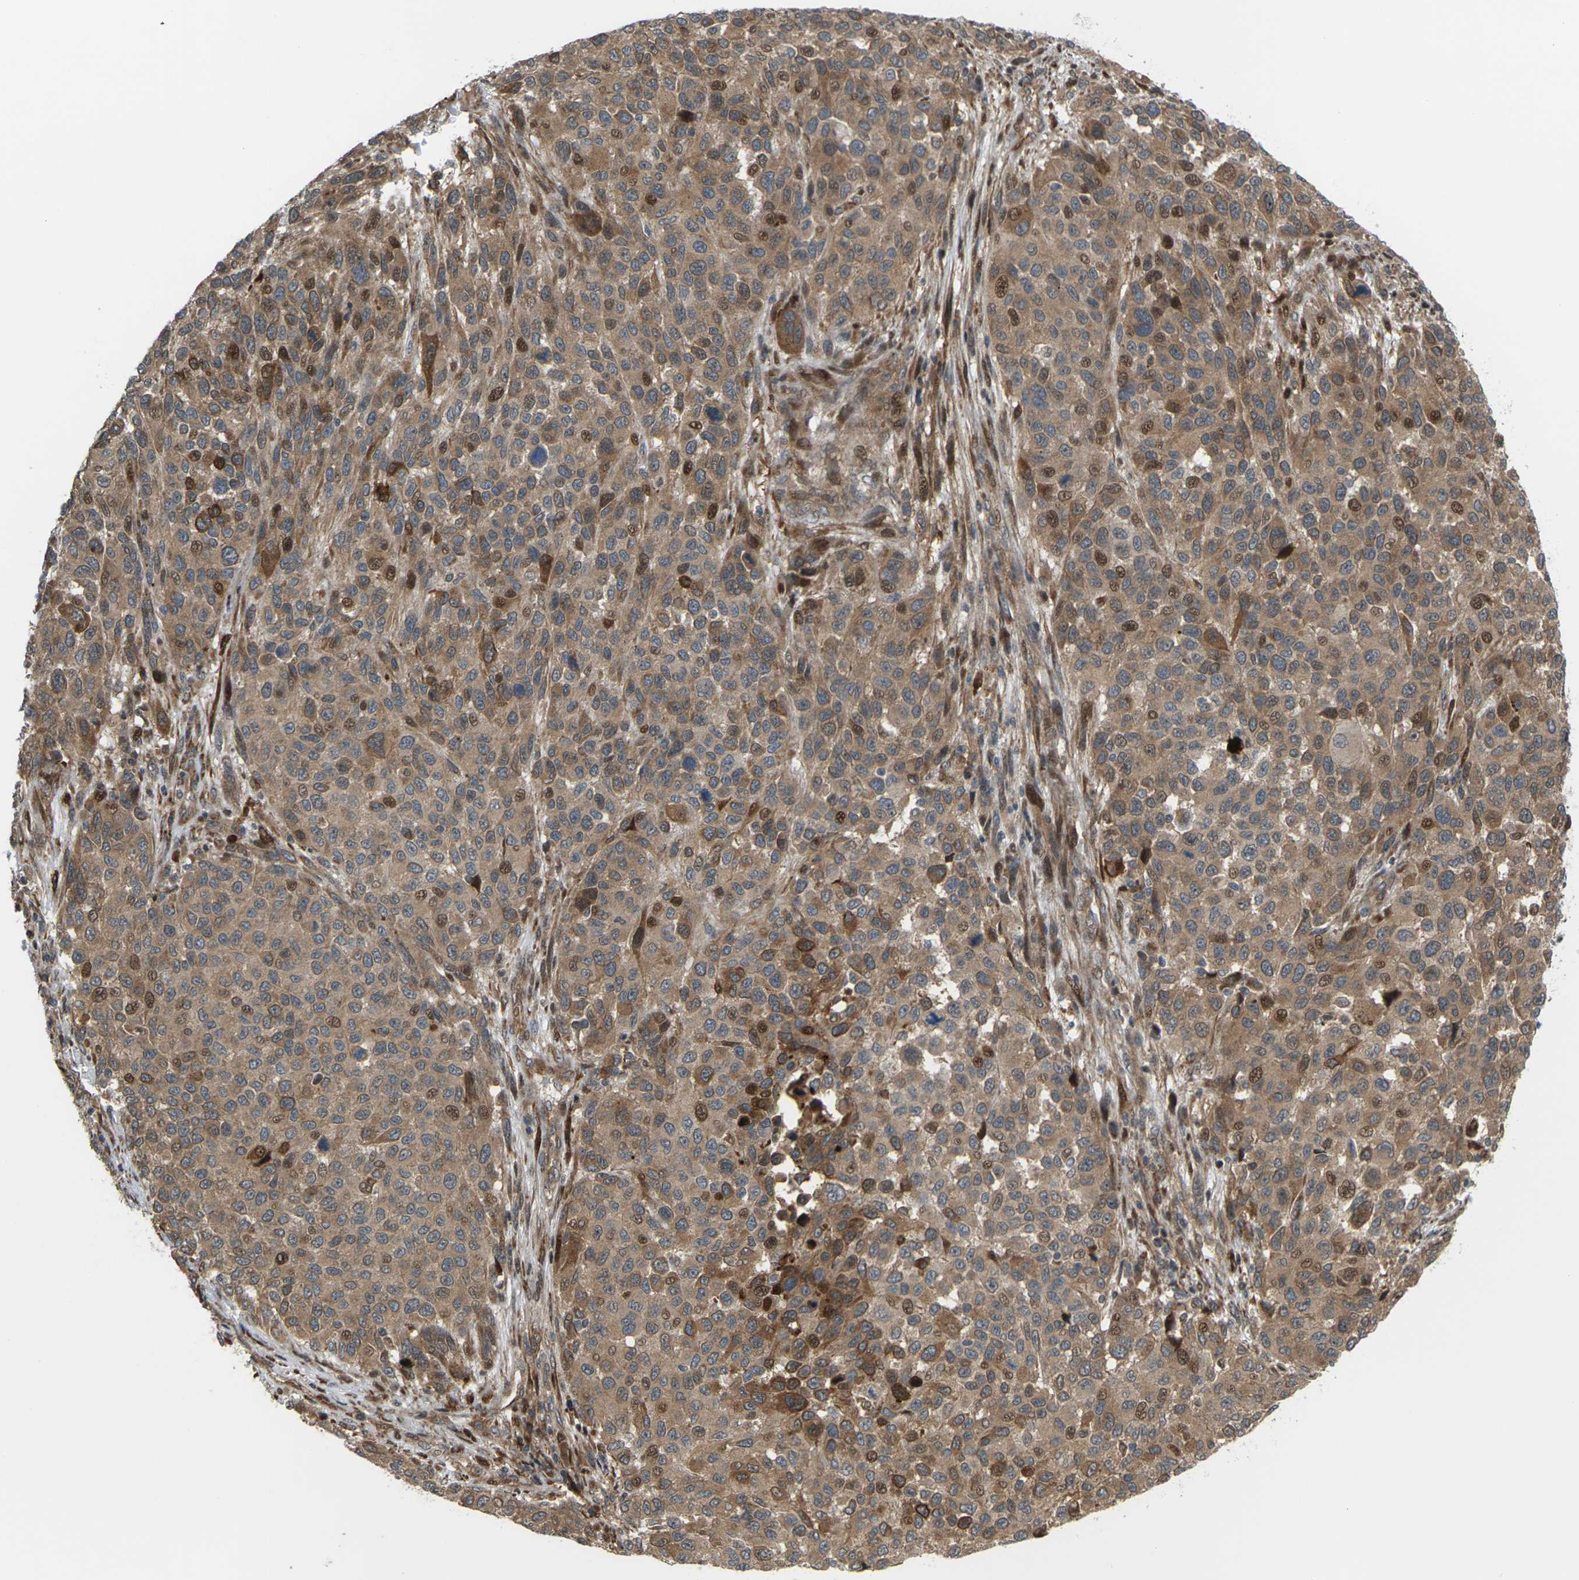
{"staining": {"intensity": "moderate", "quantity": ">75%", "location": "cytoplasmic/membranous"}, "tissue": "melanoma", "cell_type": "Tumor cells", "image_type": "cancer", "snomed": [{"axis": "morphology", "description": "Malignant melanoma, Metastatic site"}, {"axis": "topography", "description": "Lymph node"}], "caption": "Malignant melanoma (metastatic site) stained for a protein (brown) demonstrates moderate cytoplasmic/membranous positive positivity in about >75% of tumor cells.", "gene": "ROBO1", "patient": {"sex": "male", "age": 61}}